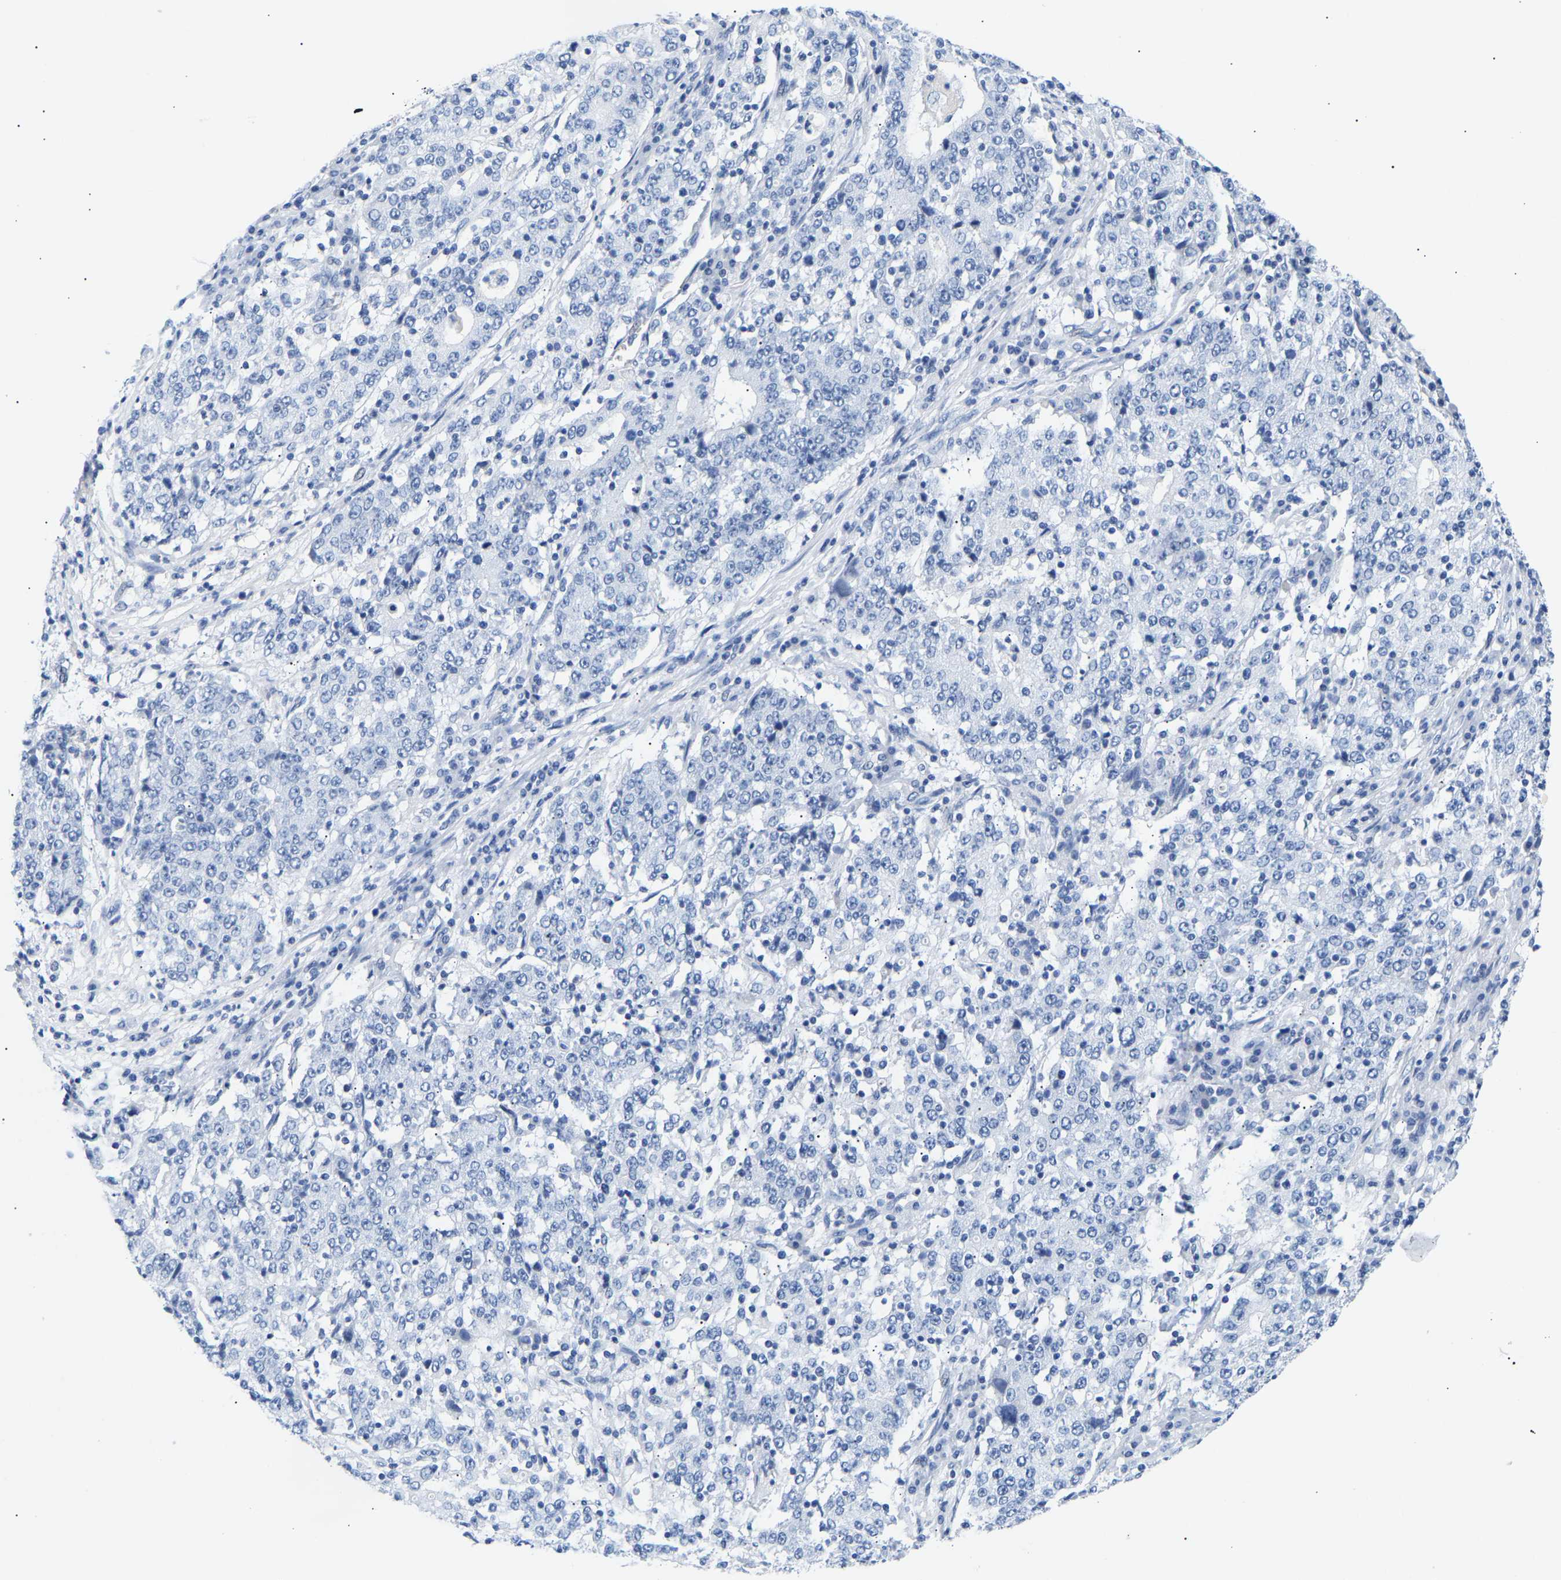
{"staining": {"intensity": "negative", "quantity": "none", "location": "none"}, "tissue": "stomach cancer", "cell_type": "Tumor cells", "image_type": "cancer", "snomed": [{"axis": "morphology", "description": "Adenocarcinoma, NOS"}, {"axis": "topography", "description": "Stomach"}], "caption": "Tumor cells are negative for brown protein staining in adenocarcinoma (stomach). Brightfield microscopy of immunohistochemistry (IHC) stained with DAB (brown) and hematoxylin (blue), captured at high magnification.", "gene": "SPINK2", "patient": {"sex": "male", "age": 59}}